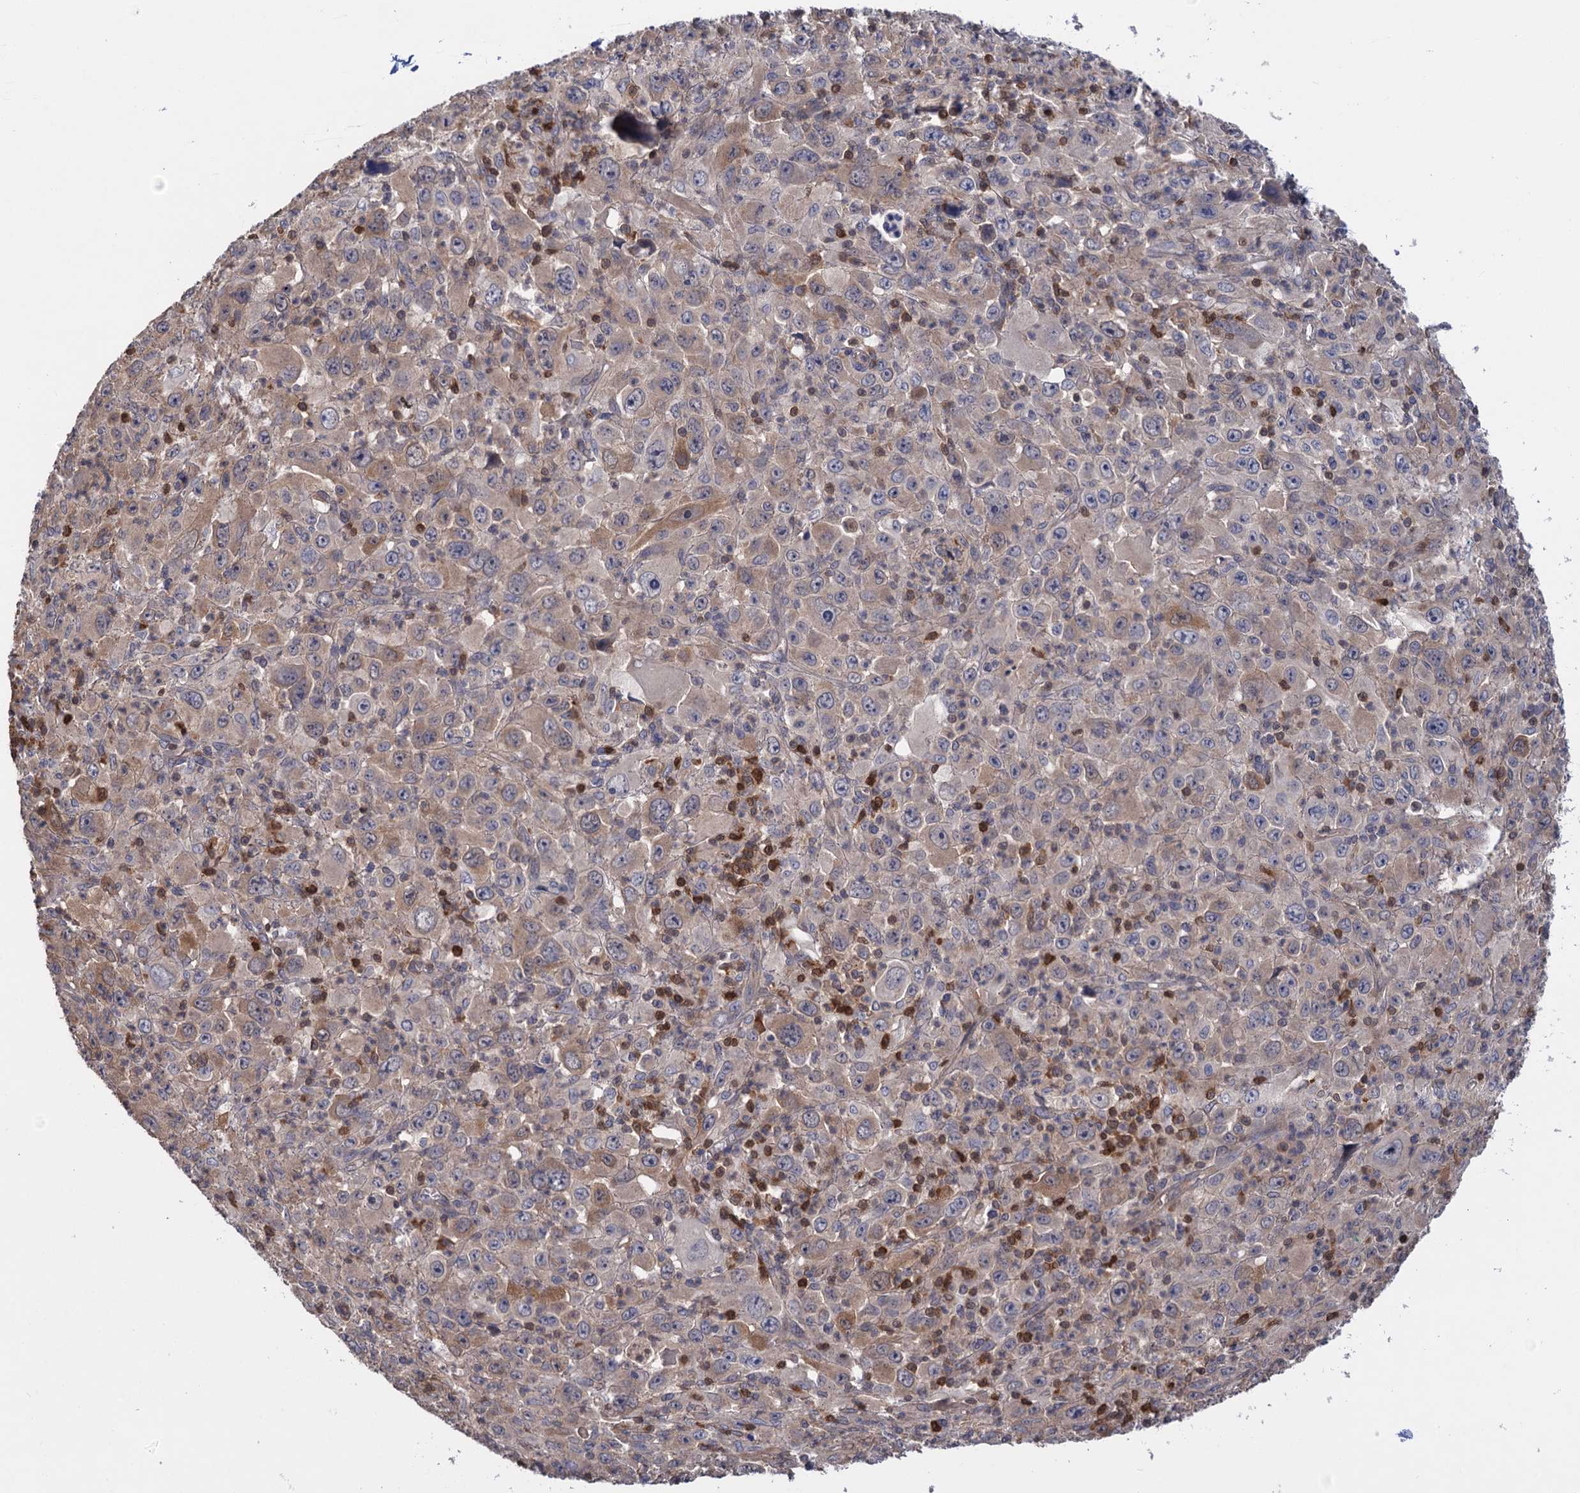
{"staining": {"intensity": "weak", "quantity": "<25%", "location": "cytoplasmic/membranous"}, "tissue": "melanoma", "cell_type": "Tumor cells", "image_type": "cancer", "snomed": [{"axis": "morphology", "description": "Malignant melanoma, Metastatic site"}, {"axis": "topography", "description": "Skin"}], "caption": "There is no significant staining in tumor cells of malignant melanoma (metastatic site).", "gene": "DGKA", "patient": {"sex": "female", "age": 56}}